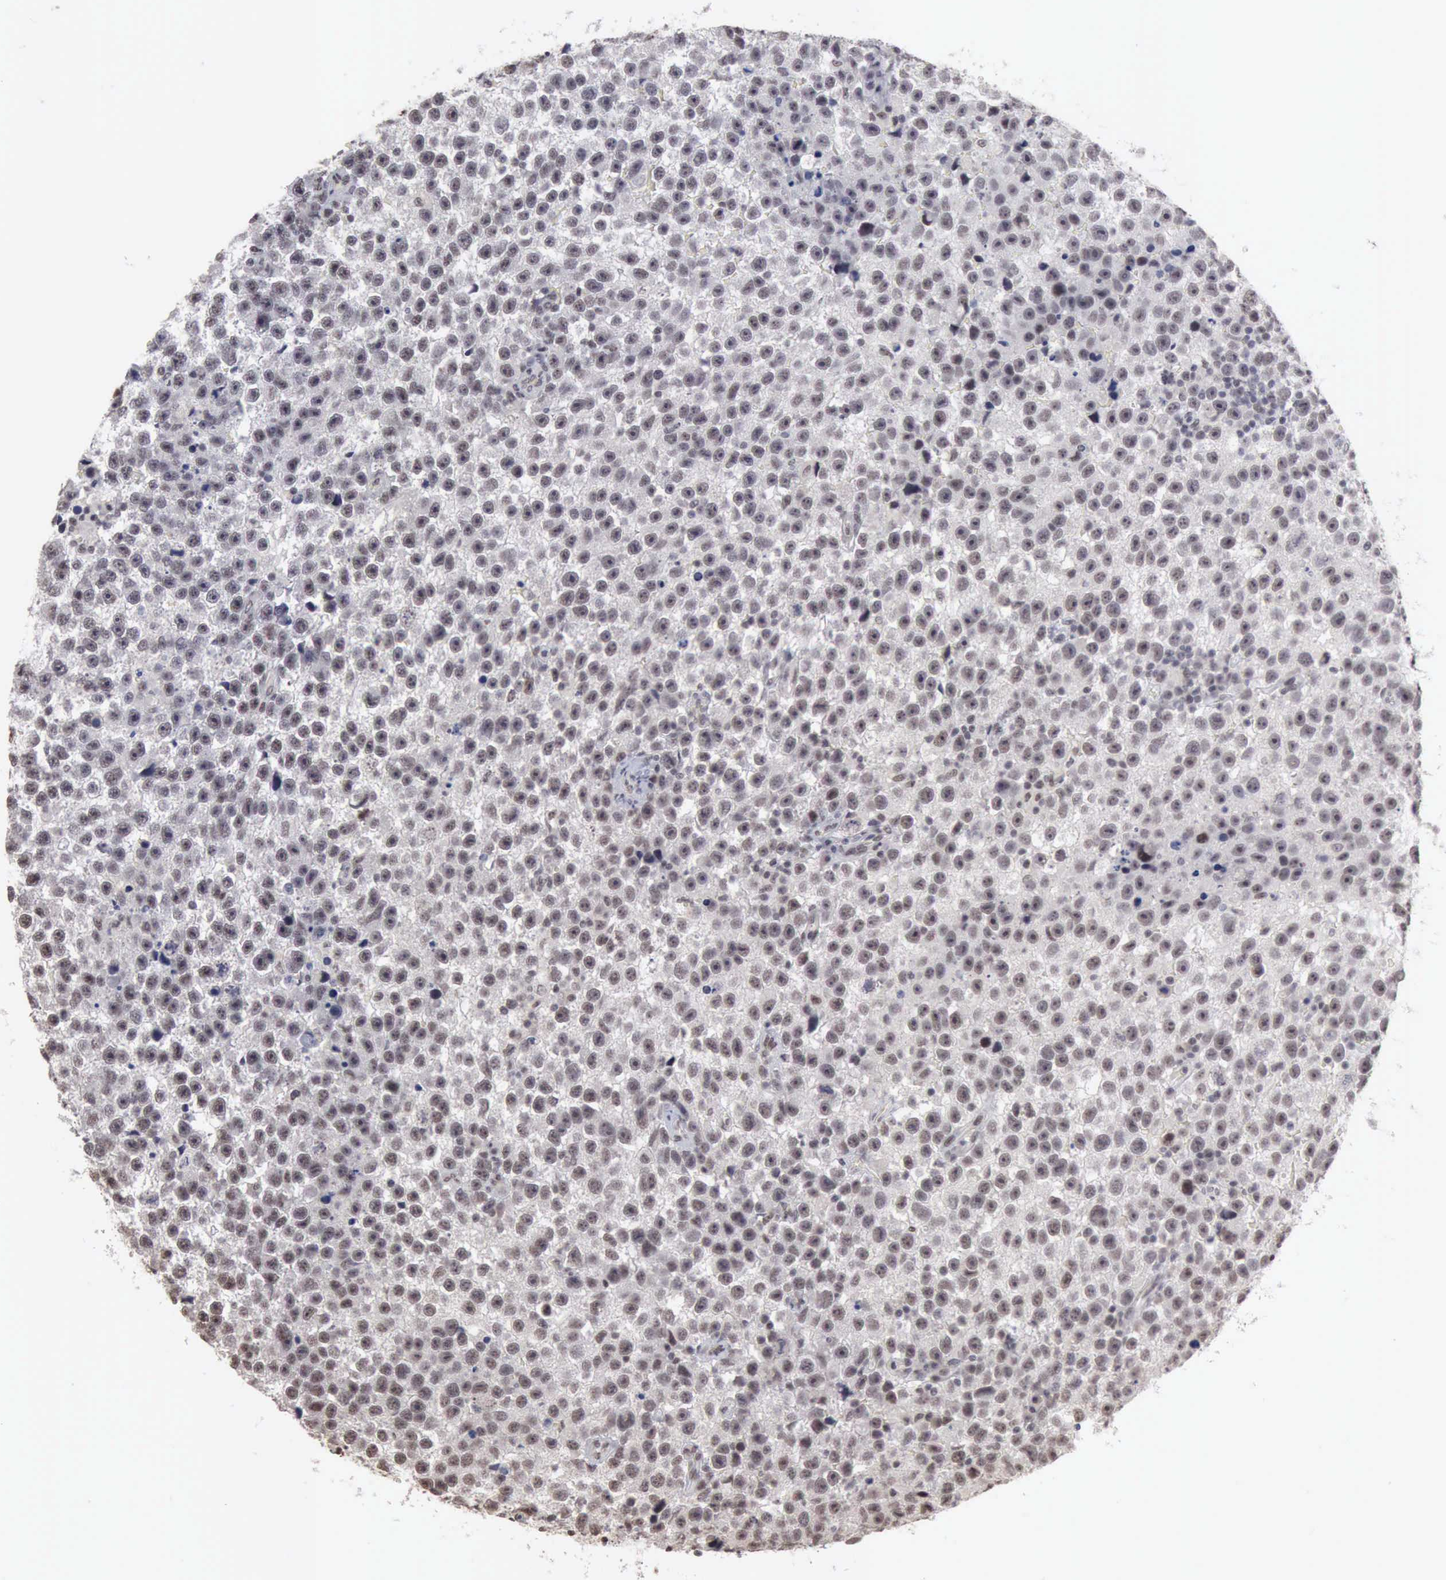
{"staining": {"intensity": "weak", "quantity": "25%-75%", "location": "nuclear"}, "tissue": "testis cancer", "cell_type": "Tumor cells", "image_type": "cancer", "snomed": [{"axis": "morphology", "description": "Seminoma, NOS"}, {"axis": "topography", "description": "Testis"}], "caption": "This is an image of immunohistochemistry staining of testis cancer, which shows weak staining in the nuclear of tumor cells.", "gene": "TAF1", "patient": {"sex": "male", "age": 33}}